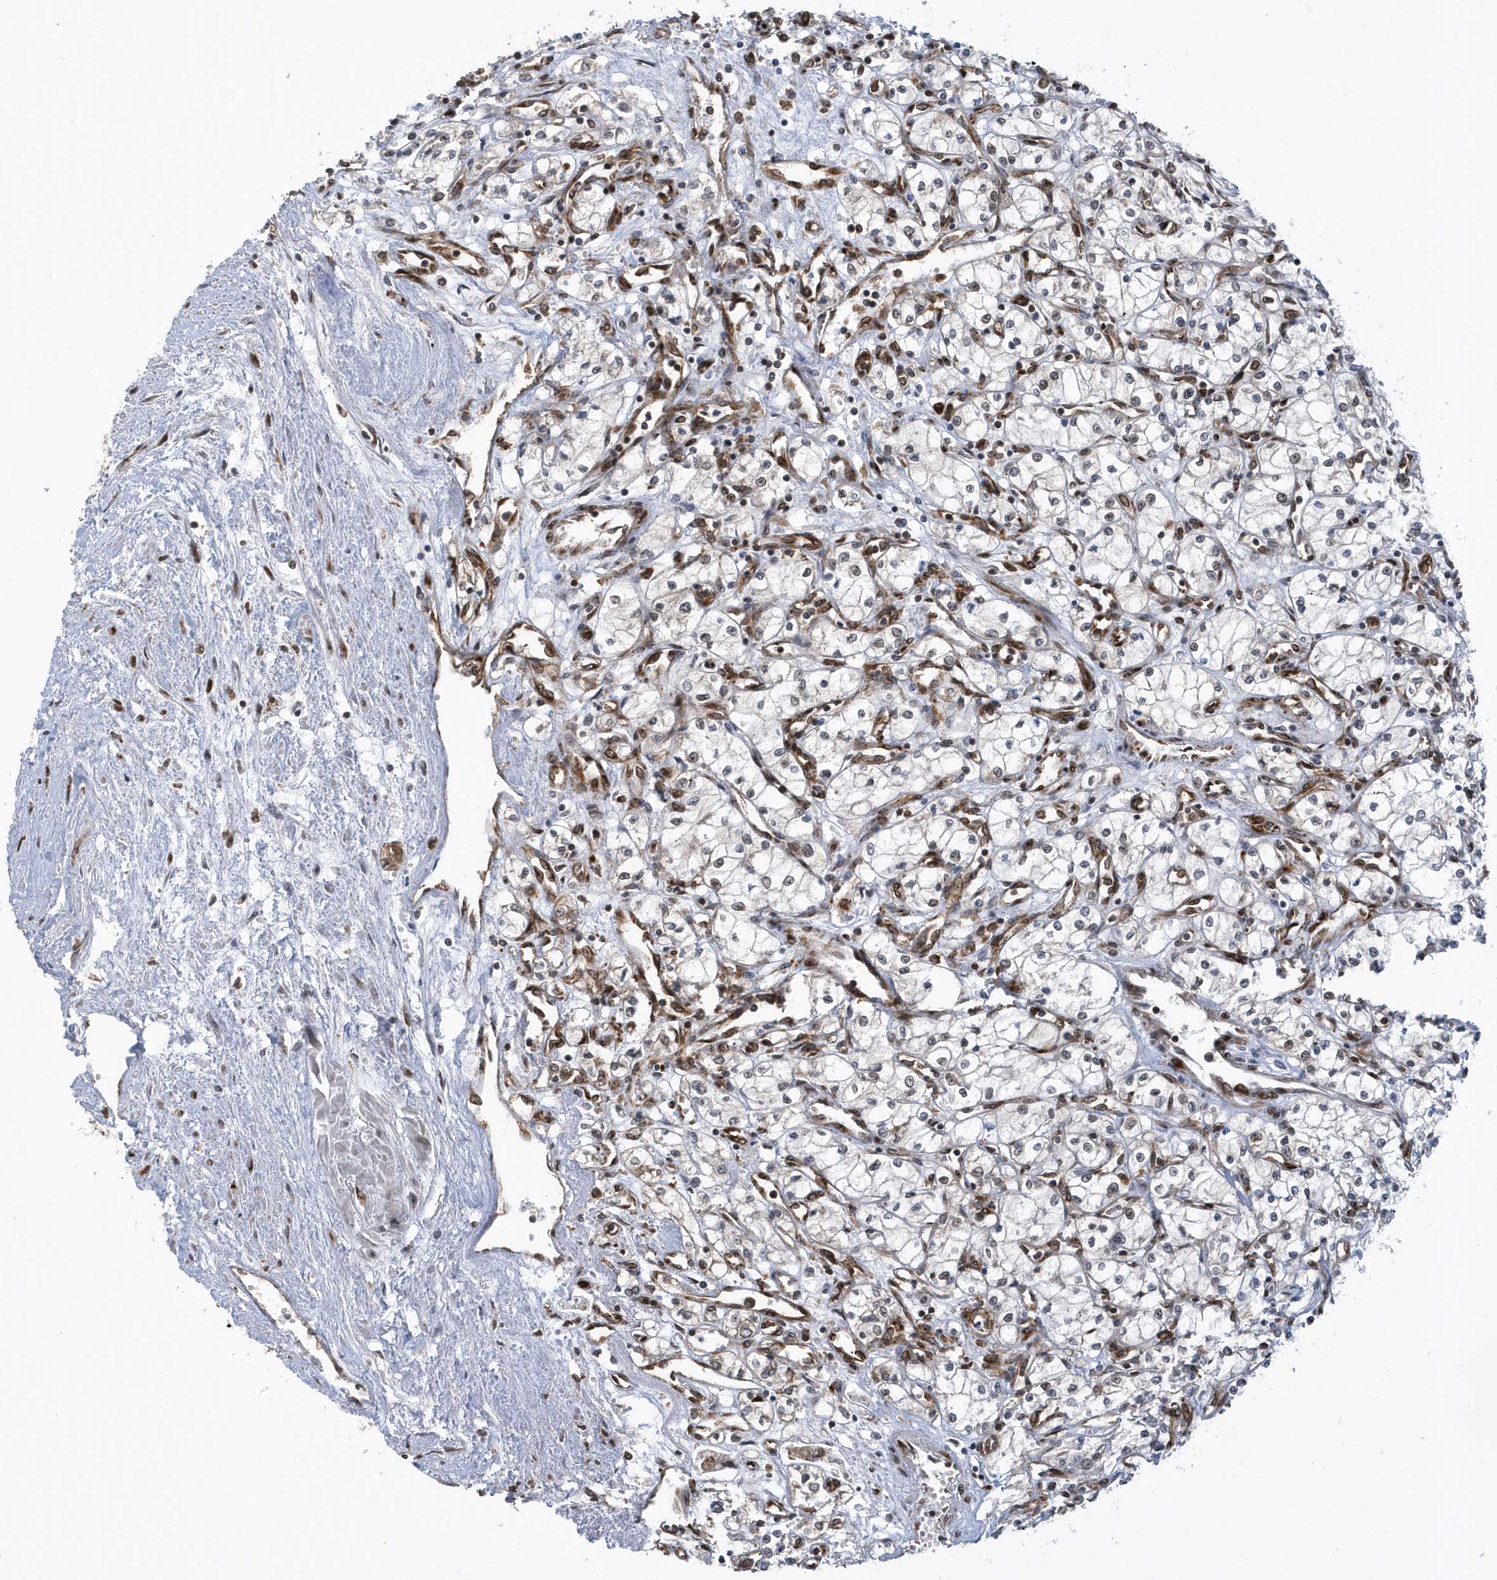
{"staining": {"intensity": "moderate", "quantity": "<25%", "location": "nuclear"}, "tissue": "renal cancer", "cell_type": "Tumor cells", "image_type": "cancer", "snomed": [{"axis": "morphology", "description": "Adenocarcinoma, NOS"}, {"axis": "topography", "description": "Kidney"}], "caption": "This image shows renal cancer (adenocarcinoma) stained with immunohistochemistry (IHC) to label a protein in brown. The nuclear of tumor cells show moderate positivity for the protein. Nuclei are counter-stained blue.", "gene": "PHF1", "patient": {"sex": "male", "age": 59}}